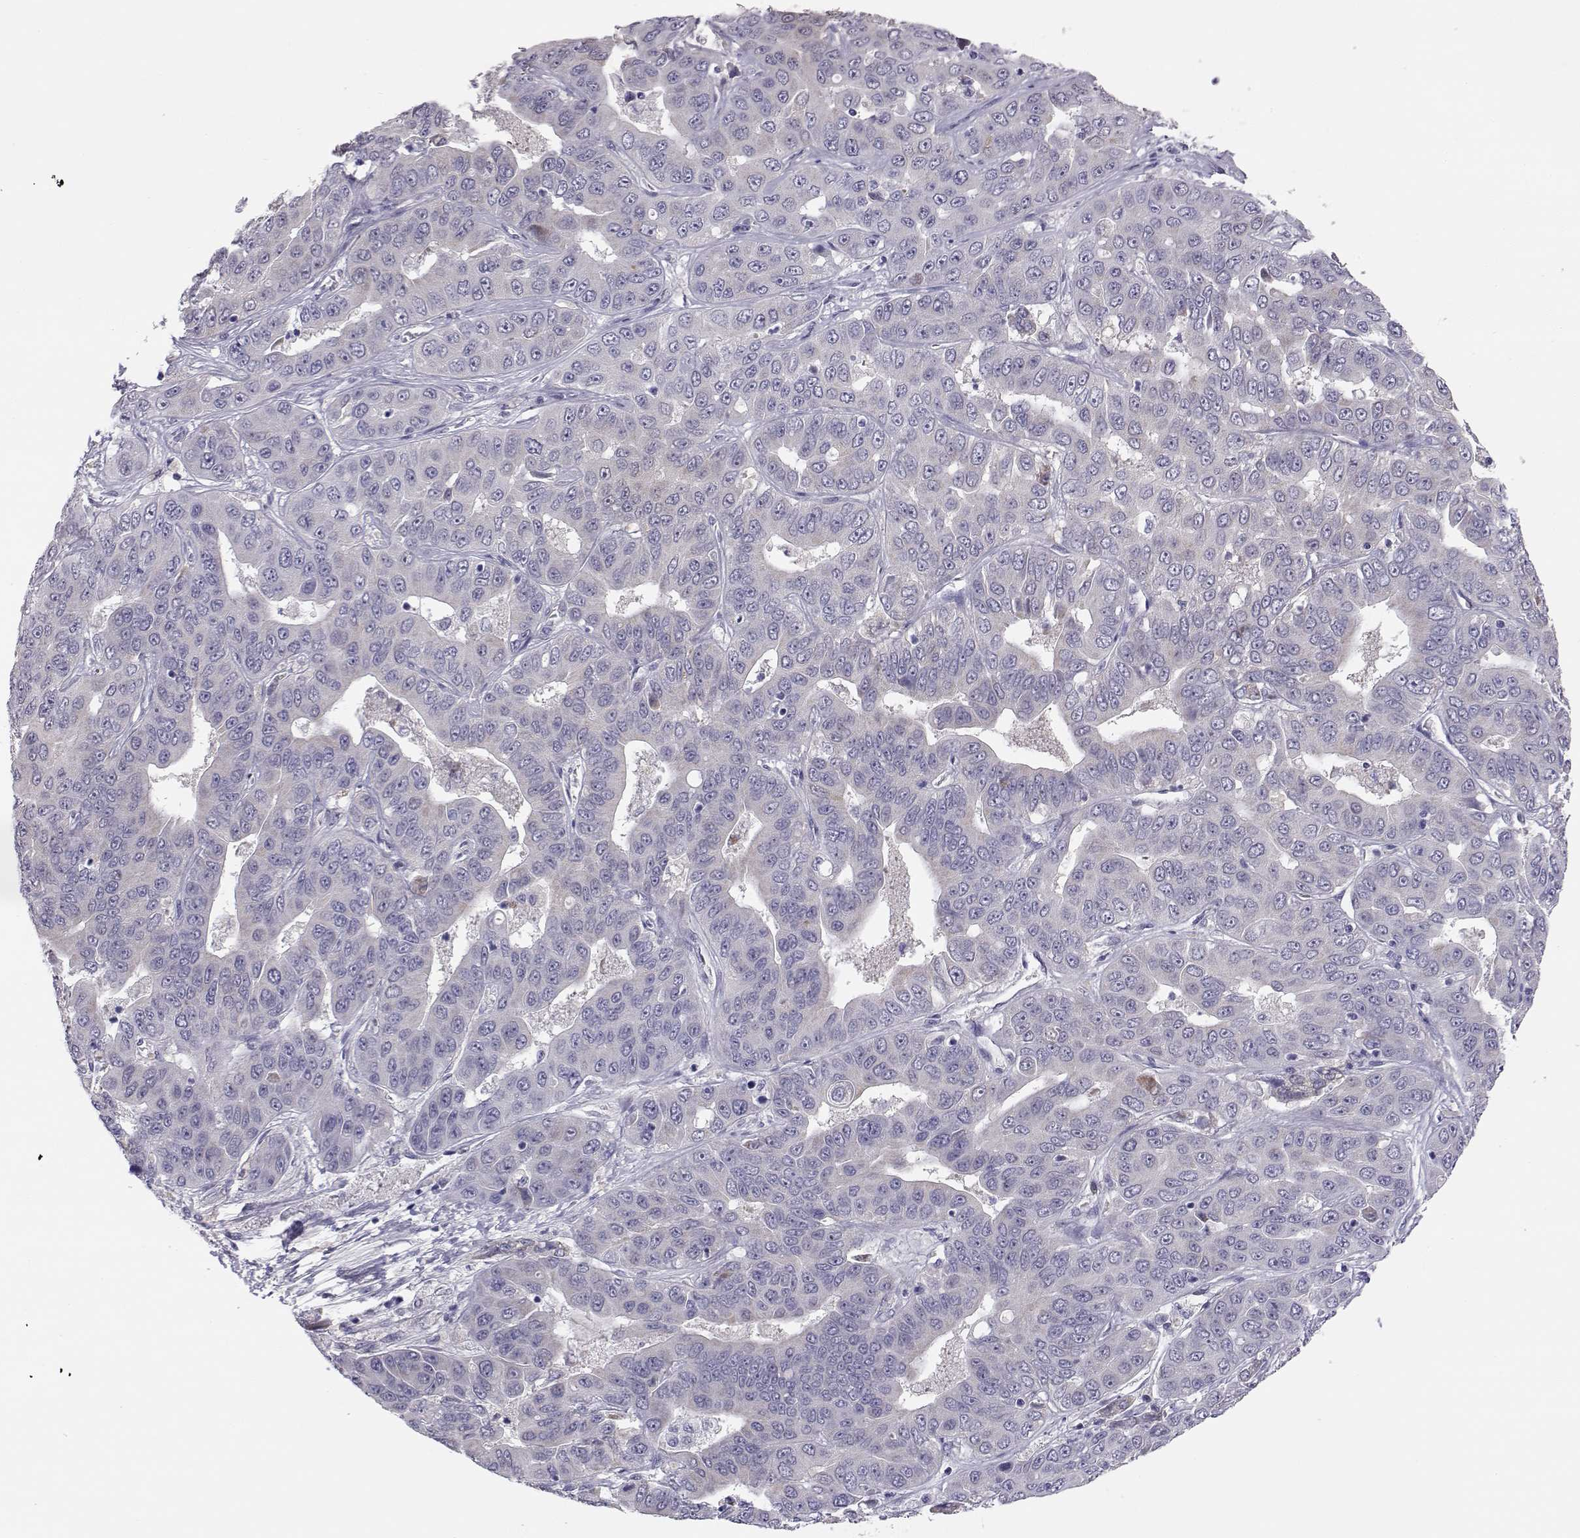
{"staining": {"intensity": "negative", "quantity": "none", "location": "none"}, "tissue": "liver cancer", "cell_type": "Tumor cells", "image_type": "cancer", "snomed": [{"axis": "morphology", "description": "Cholangiocarcinoma"}, {"axis": "topography", "description": "Liver"}], "caption": "A high-resolution image shows immunohistochemistry (IHC) staining of cholangiocarcinoma (liver), which shows no significant staining in tumor cells.", "gene": "KCNMB4", "patient": {"sex": "female", "age": 52}}